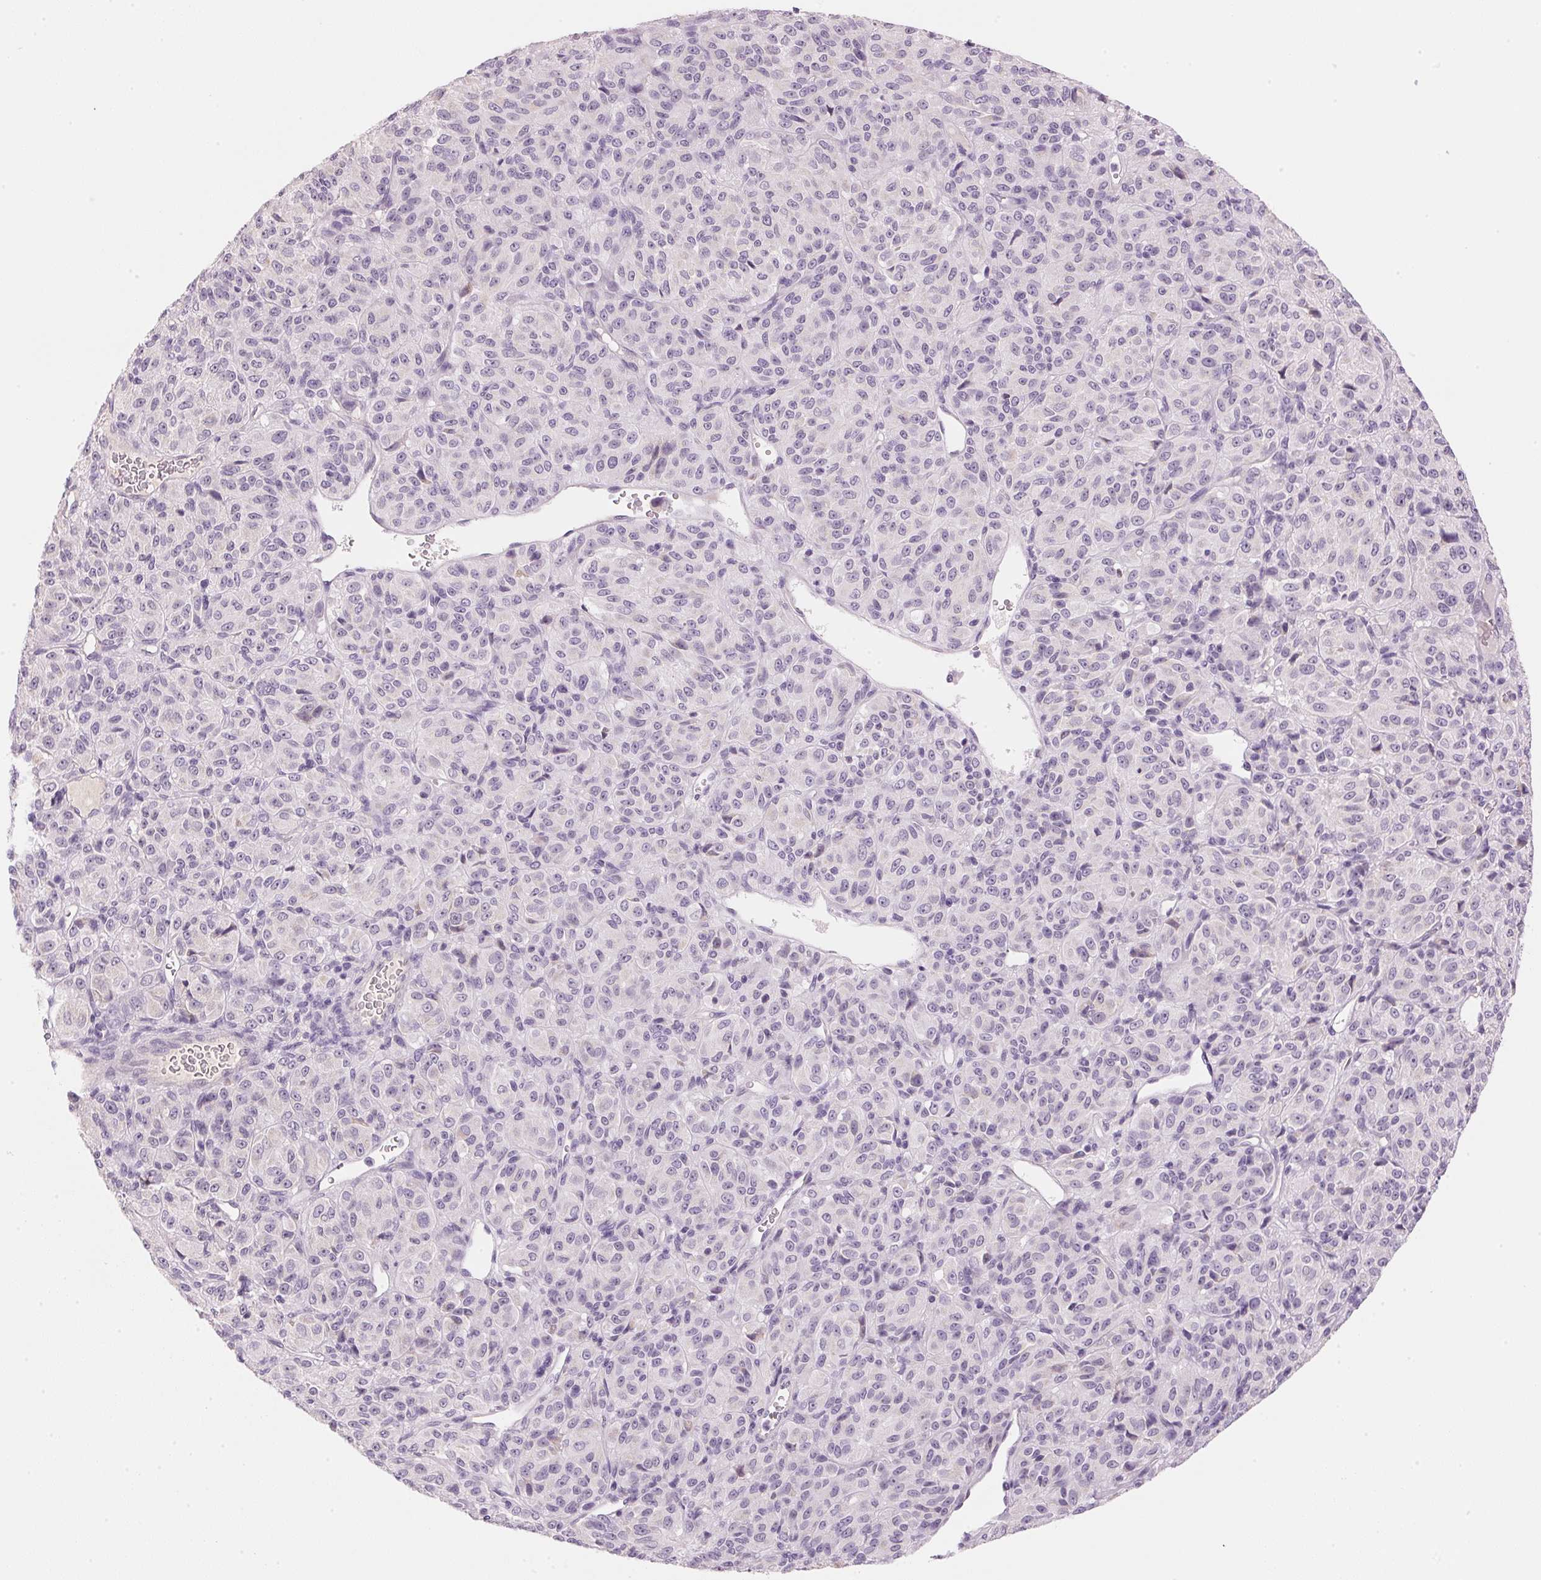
{"staining": {"intensity": "negative", "quantity": "none", "location": "none"}, "tissue": "melanoma", "cell_type": "Tumor cells", "image_type": "cancer", "snomed": [{"axis": "morphology", "description": "Malignant melanoma, Metastatic site"}, {"axis": "topography", "description": "Brain"}], "caption": "An image of human melanoma is negative for staining in tumor cells.", "gene": "CYP11B1", "patient": {"sex": "female", "age": 56}}